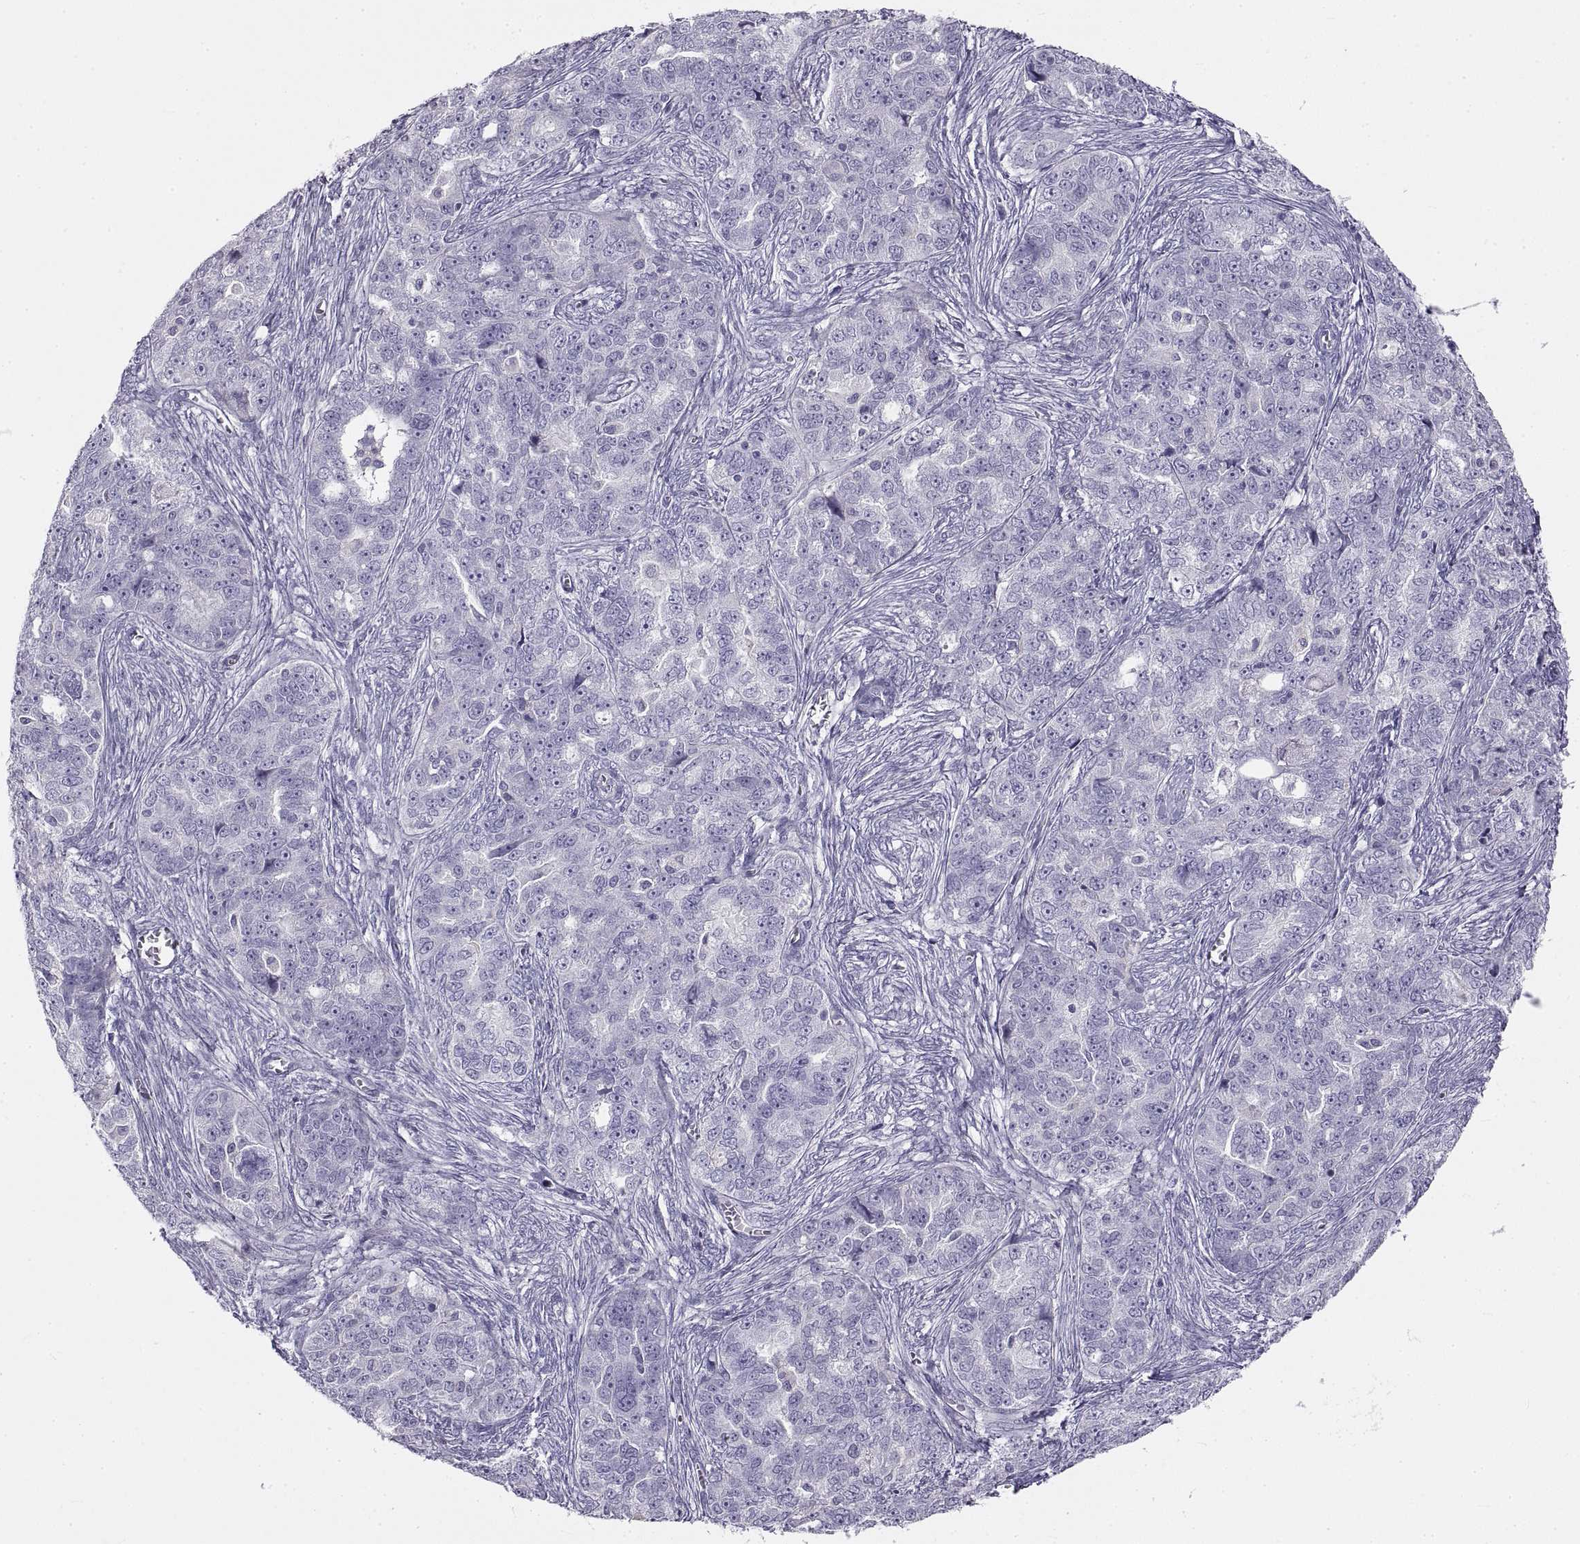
{"staining": {"intensity": "negative", "quantity": "none", "location": "none"}, "tissue": "ovarian cancer", "cell_type": "Tumor cells", "image_type": "cancer", "snomed": [{"axis": "morphology", "description": "Cystadenocarcinoma, serous, NOS"}, {"axis": "topography", "description": "Ovary"}], "caption": "A photomicrograph of human ovarian cancer is negative for staining in tumor cells.", "gene": "CRYBB3", "patient": {"sex": "female", "age": 51}}